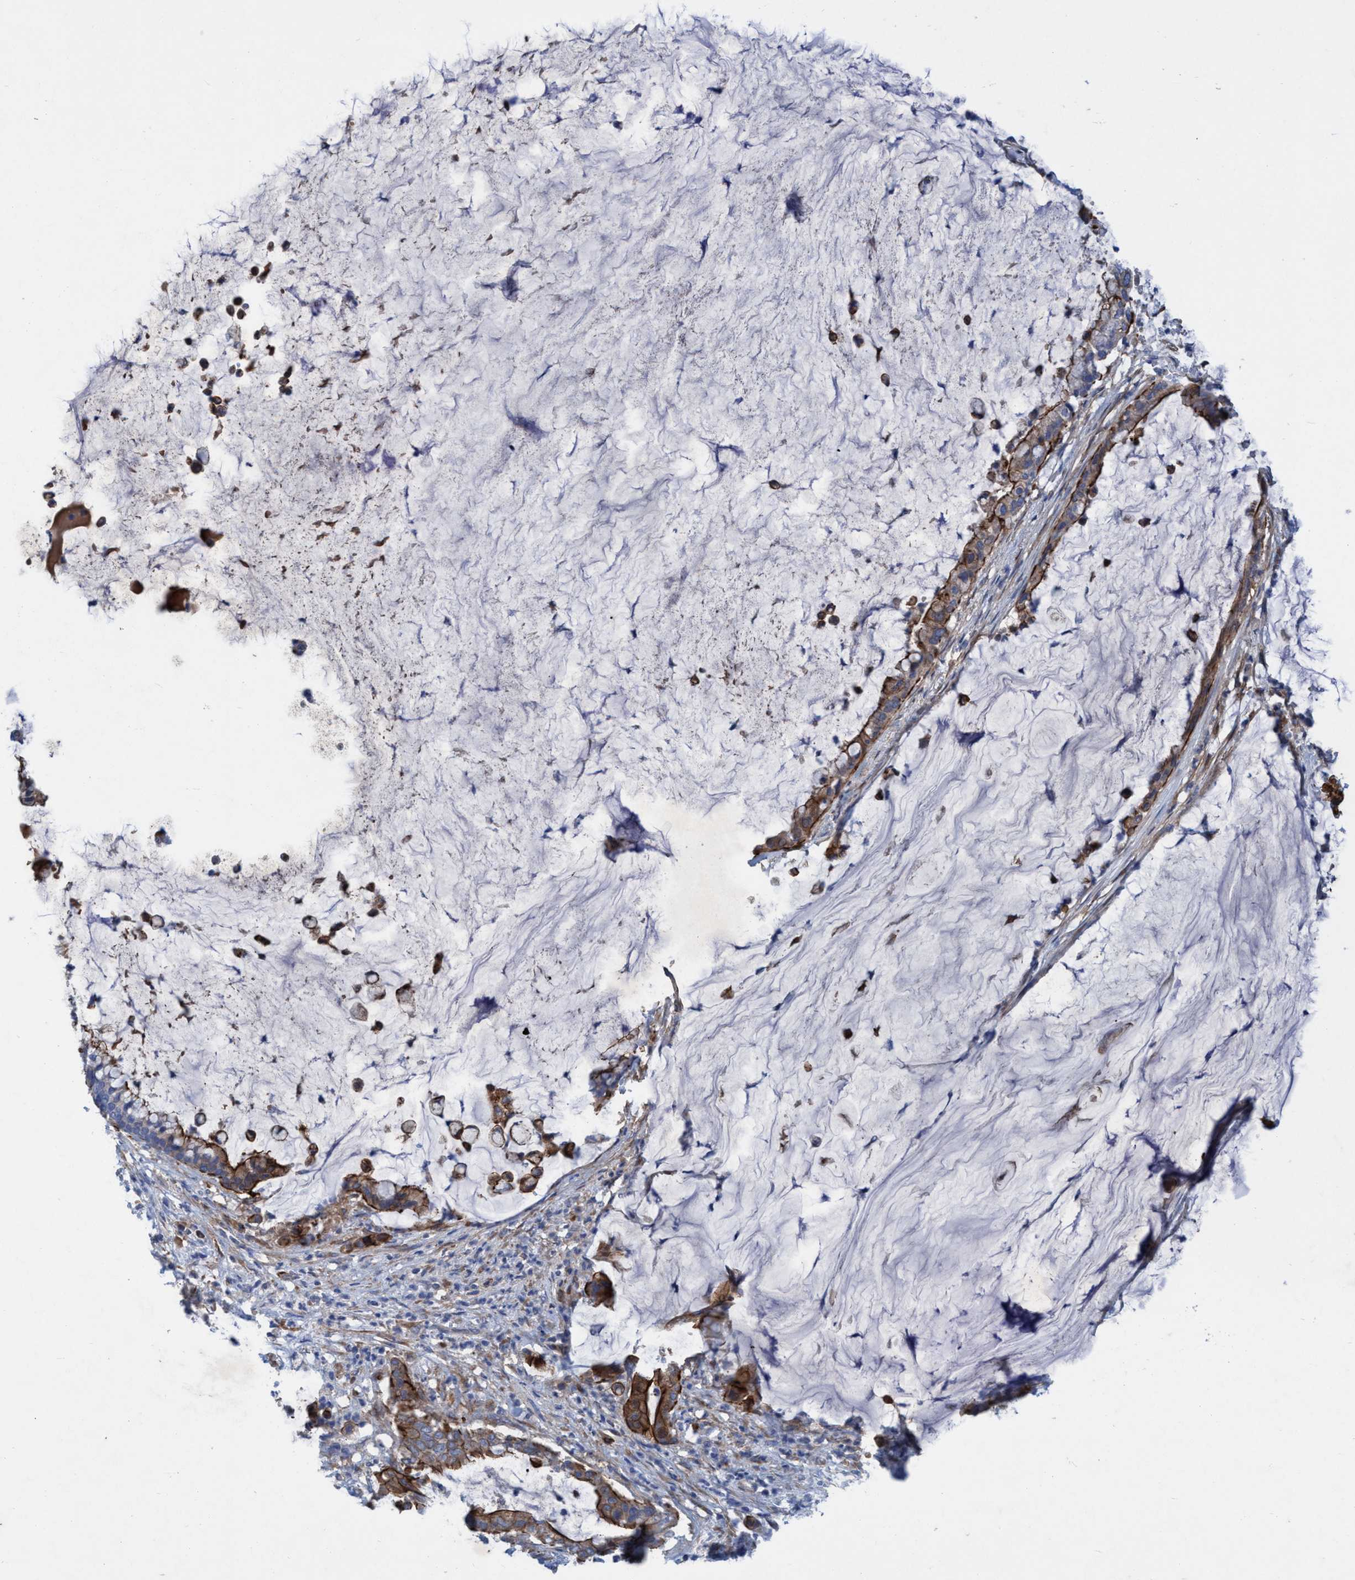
{"staining": {"intensity": "moderate", "quantity": ">75%", "location": "cytoplasmic/membranous"}, "tissue": "pancreatic cancer", "cell_type": "Tumor cells", "image_type": "cancer", "snomed": [{"axis": "morphology", "description": "Adenocarcinoma, NOS"}, {"axis": "topography", "description": "Pancreas"}], "caption": "IHC of pancreatic cancer demonstrates medium levels of moderate cytoplasmic/membranous expression in approximately >75% of tumor cells.", "gene": "GULP1", "patient": {"sex": "male", "age": 41}}